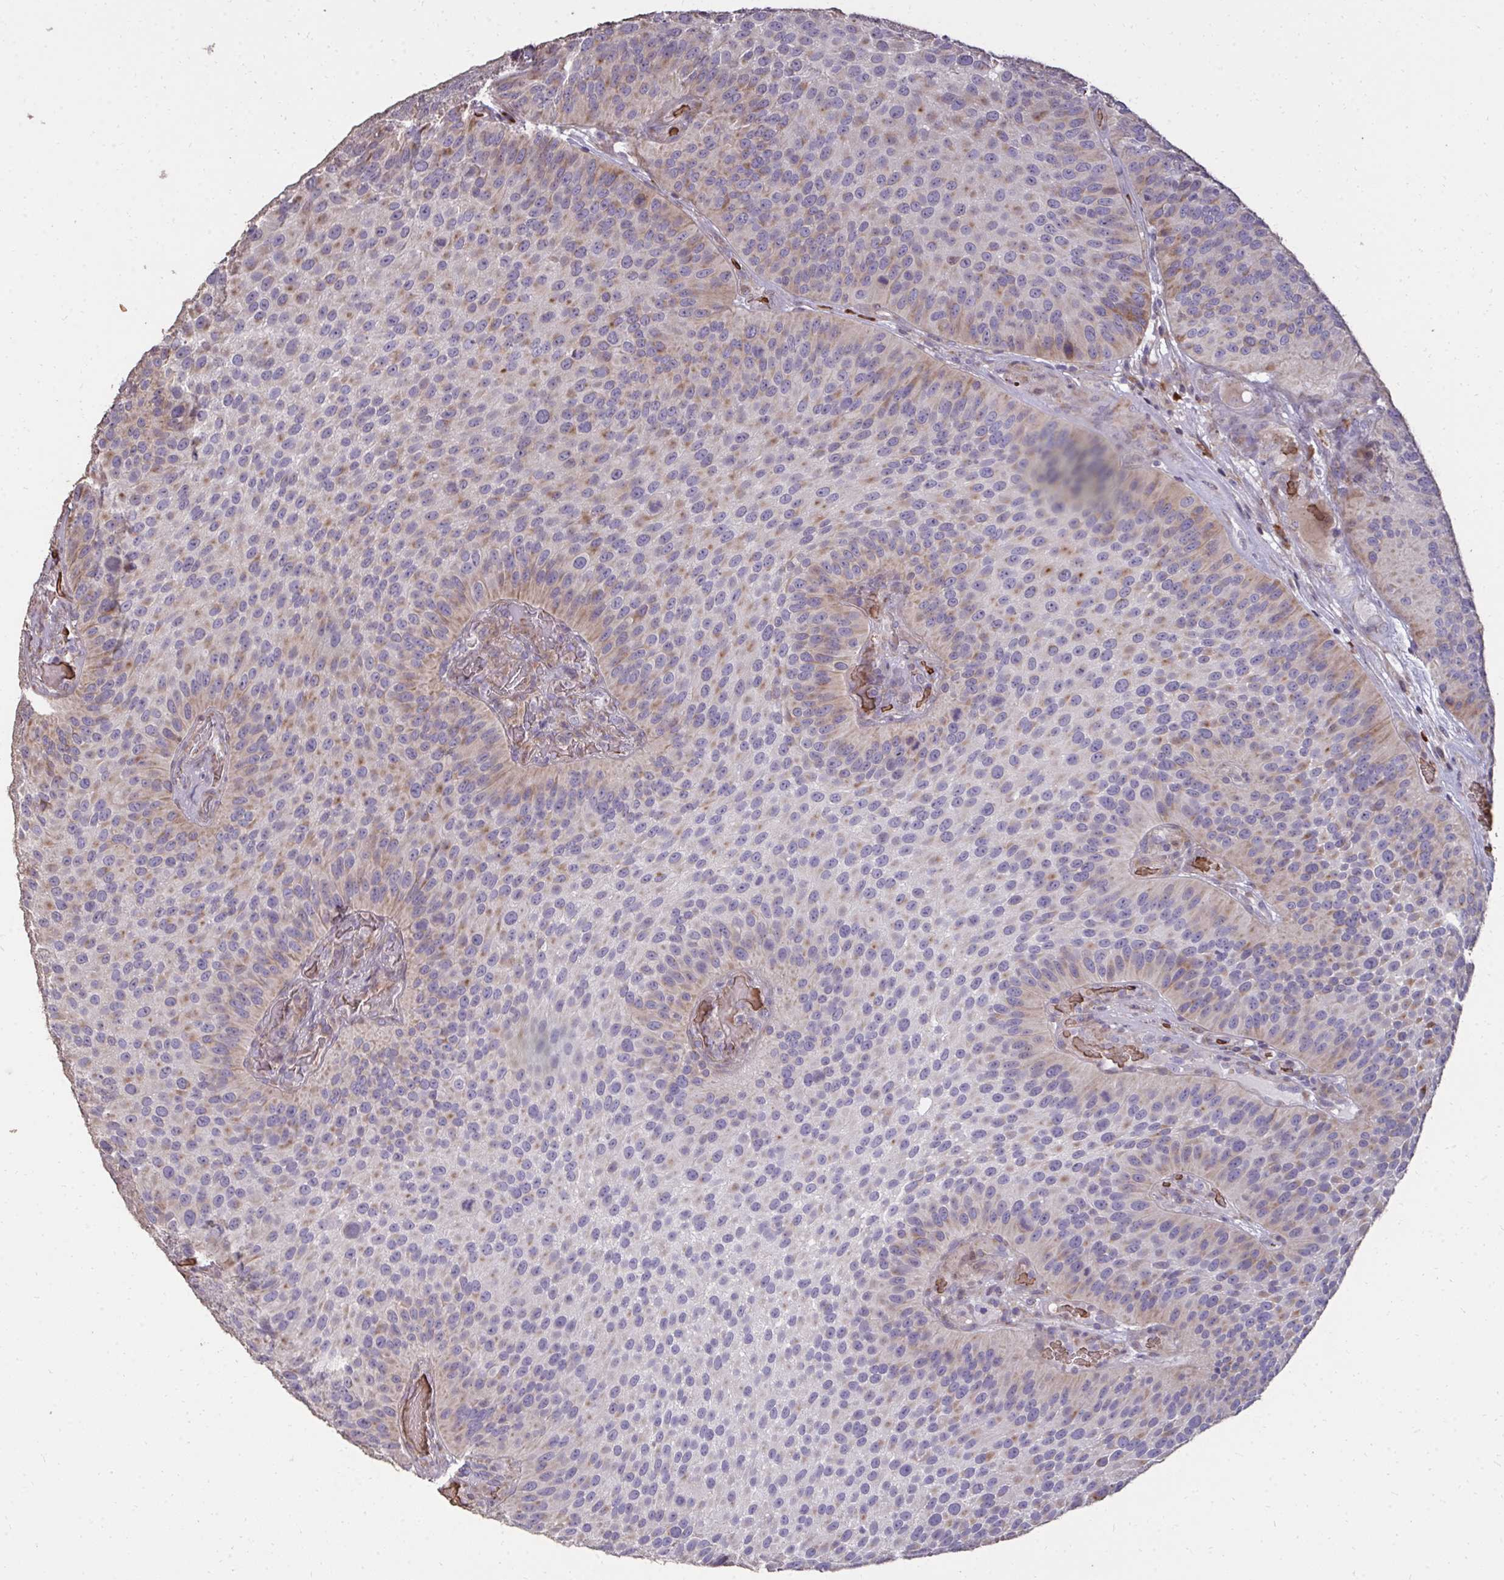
{"staining": {"intensity": "weak", "quantity": "25%-75%", "location": "cytoplasmic/membranous"}, "tissue": "urothelial cancer", "cell_type": "Tumor cells", "image_type": "cancer", "snomed": [{"axis": "morphology", "description": "Urothelial carcinoma, Low grade"}, {"axis": "topography", "description": "Urinary bladder"}], "caption": "Immunohistochemical staining of human low-grade urothelial carcinoma exhibits low levels of weak cytoplasmic/membranous staining in about 25%-75% of tumor cells. (Brightfield microscopy of DAB IHC at high magnification).", "gene": "FIBCD1", "patient": {"sex": "male", "age": 76}}